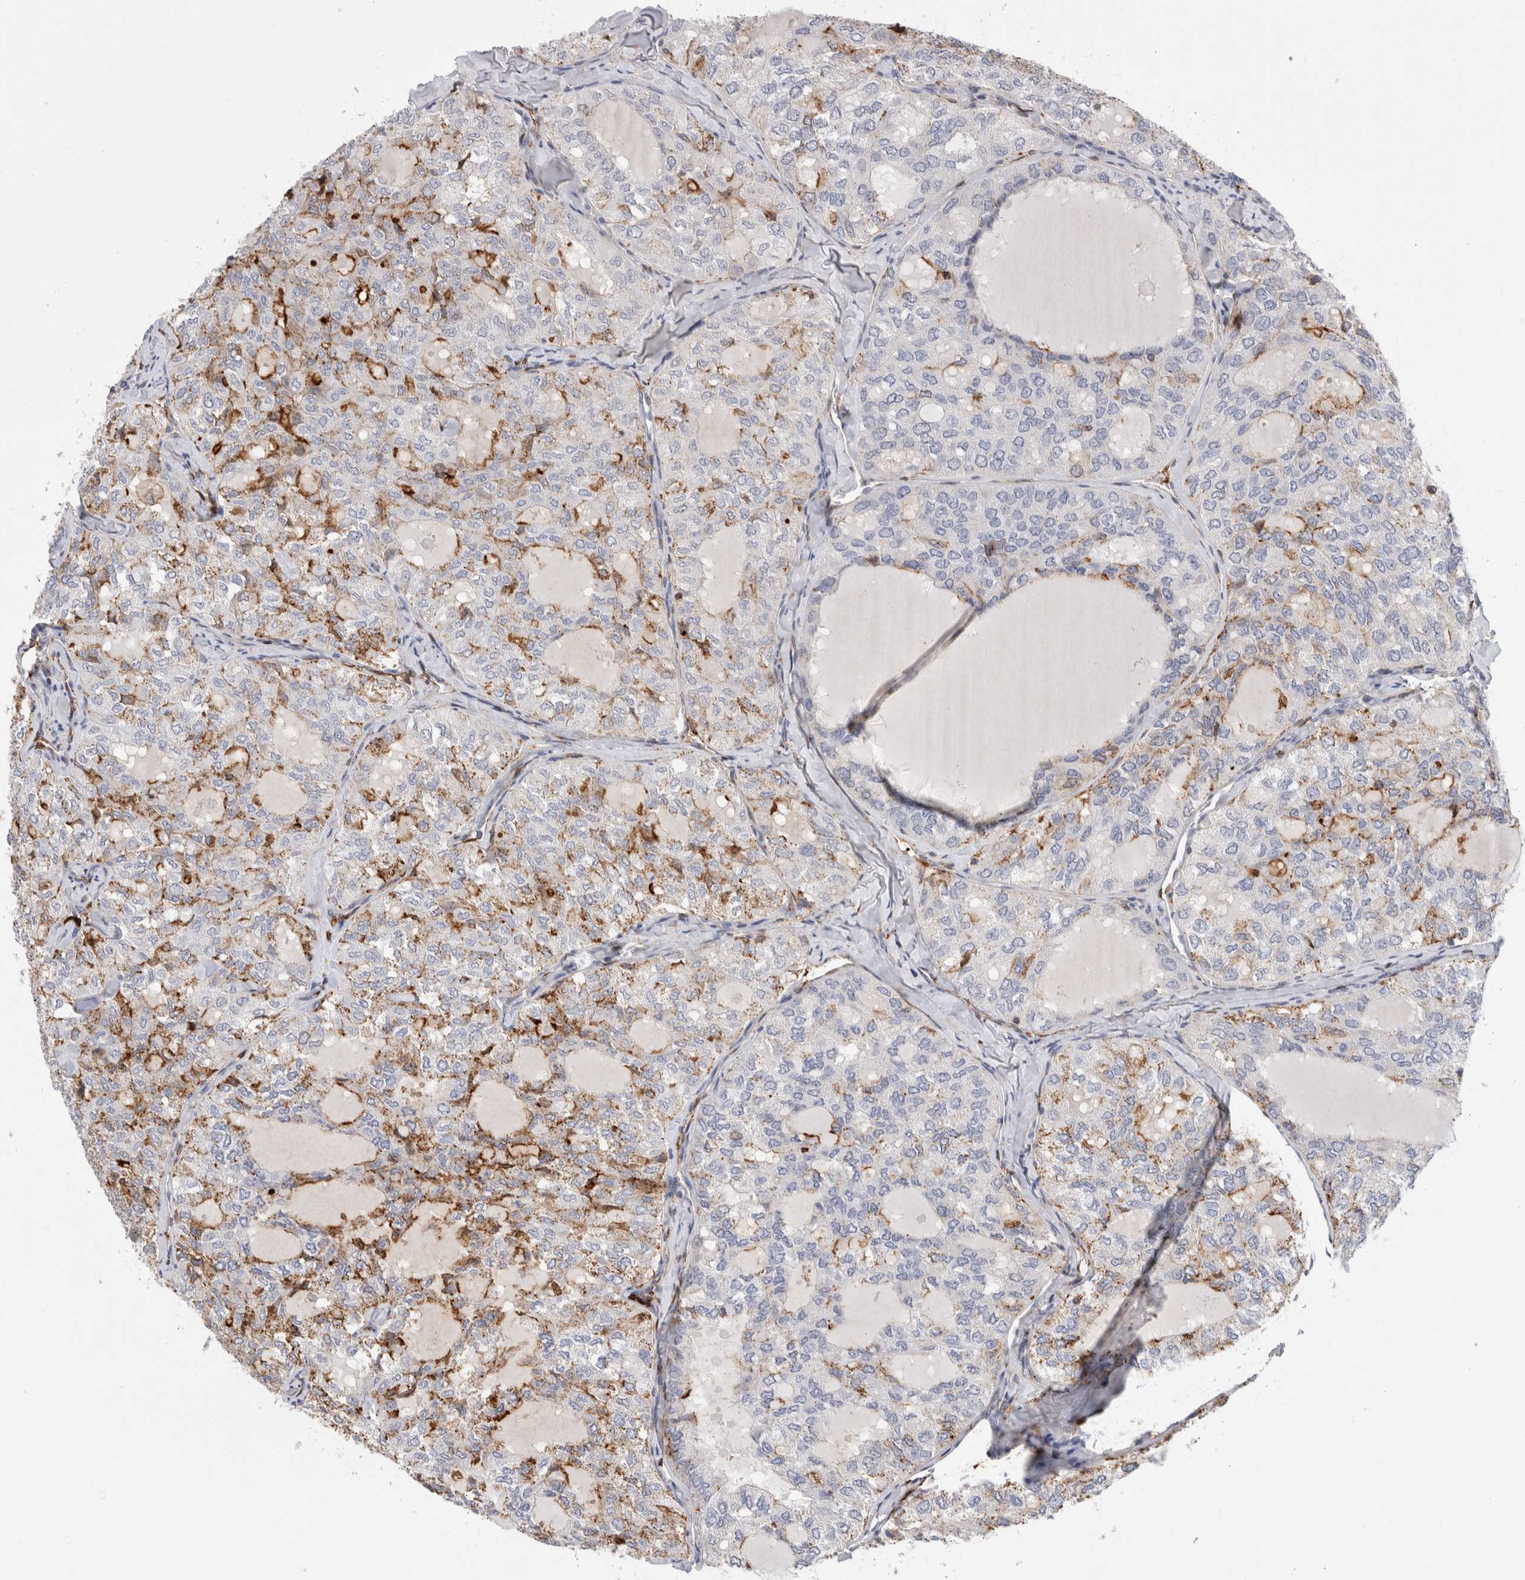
{"staining": {"intensity": "moderate", "quantity": "25%-75%", "location": "cytoplasmic/membranous"}, "tissue": "thyroid cancer", "cell_type": "Tumor cells", "image_type": "cancer", "snomed": [{"axis": "morphology", "description": "Follicular adenoma carcinoma, NOS"}, {"axis": "topography", "description": "Thyroid gland"}], "caption": "A high-resolution micrograph shows immunohistochemistry staining of thyroid follicular adenoma carcinoma, which displays moderate cytoplasmic/membranous staining in about 25%-75% of tumor cells.", "gene": "CCDC88B", "patient": {"sex": "male", "age": 75}}